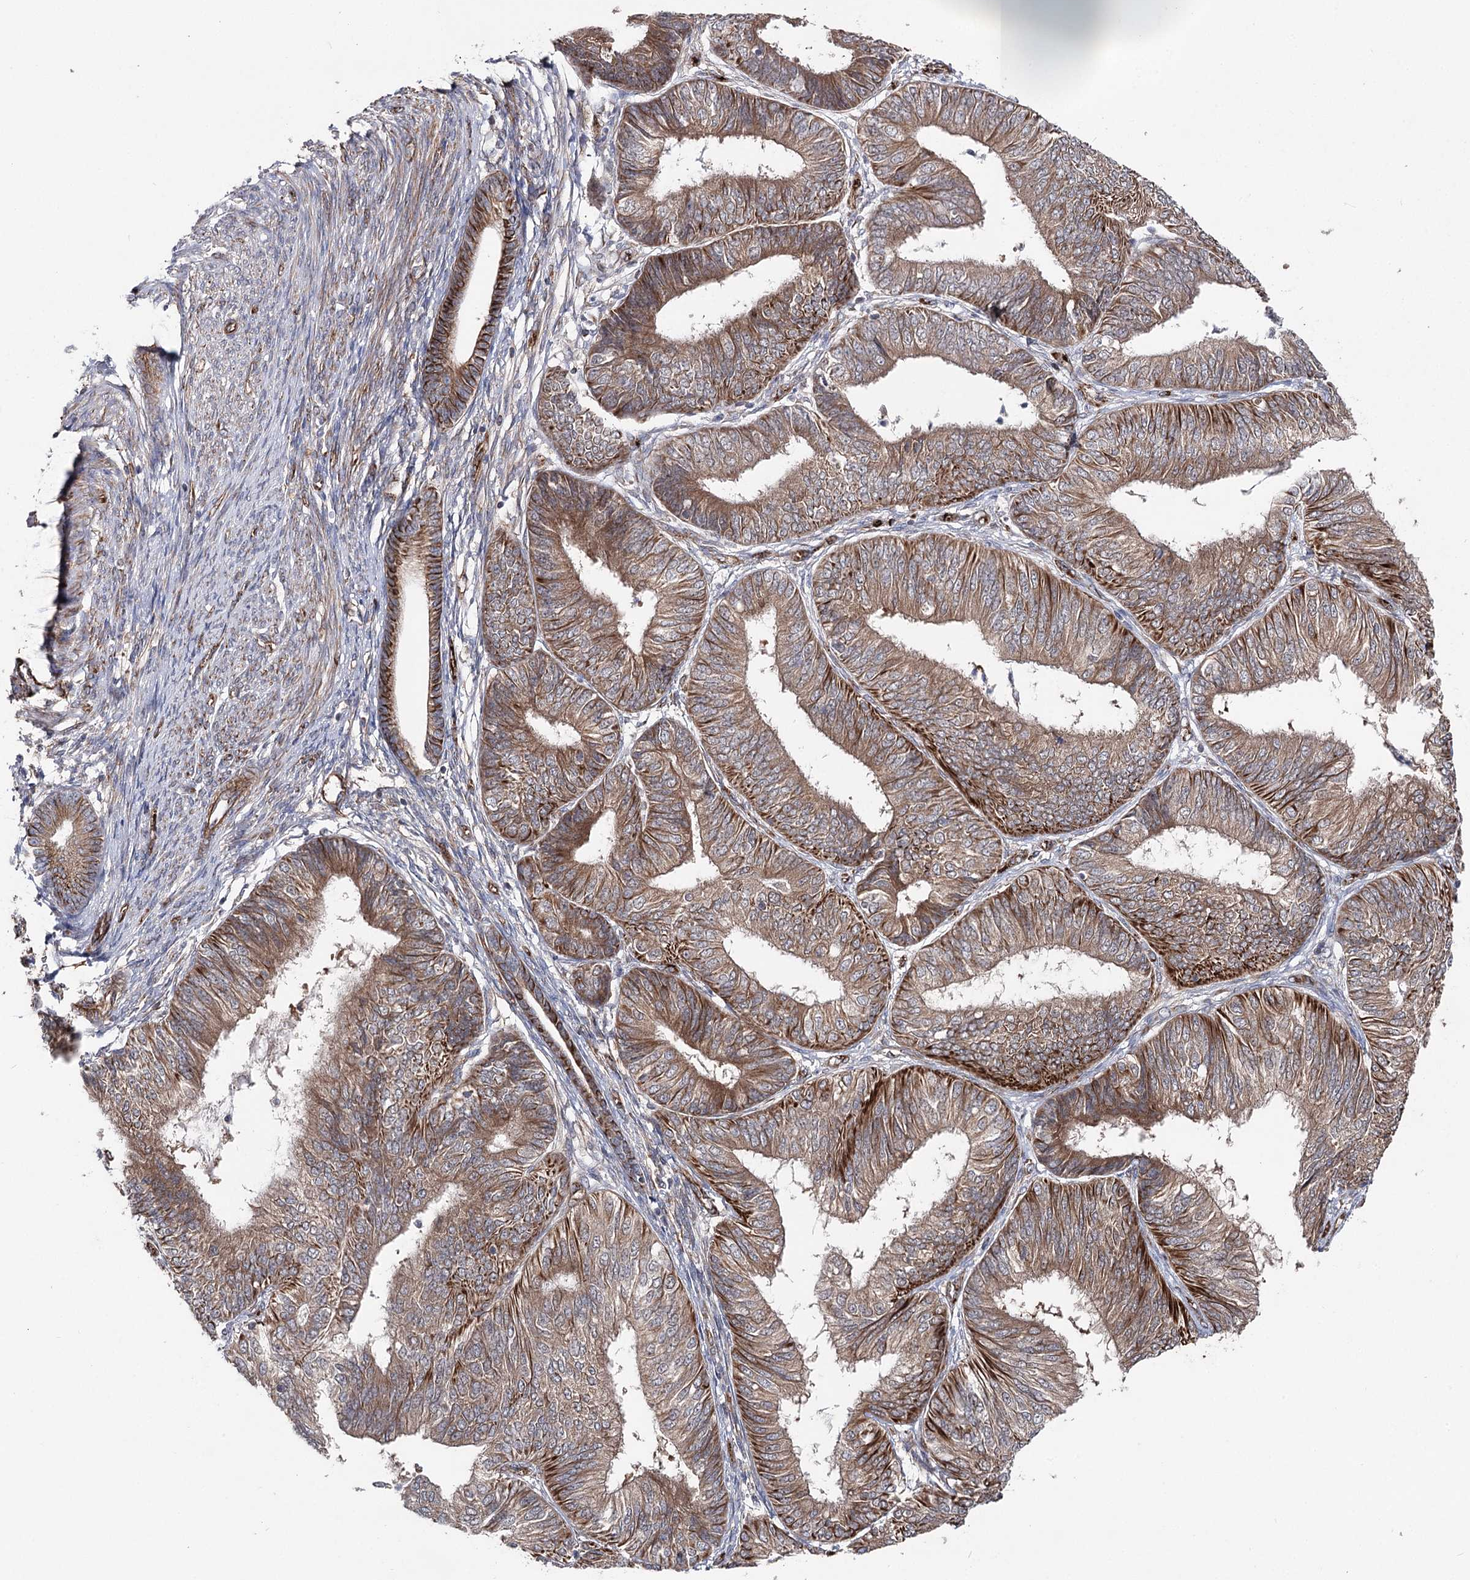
{"staining": {"intensity": "moderate", "quantity": ">75%", "location": "cytoplasmic/membranous"}, "tissue": "endometrial cancer", "cell_type": "Tumor cells", "image_type": "cancer", "snomed": [{"axis": "morphology", "description": "Adenocarcinoma, NOS"}, {"axis": "topography", "description": "Endometrium"}], "caption": "The photomicrograph displays immunohistochemical staining of adenocarcinoma (endometrial). There is moderate cytoplasmic/membranous staining is appreciated in about >75% of tumor cells.", "gene": "MIB1", "patient": {"sex": "female", "age": 58}}